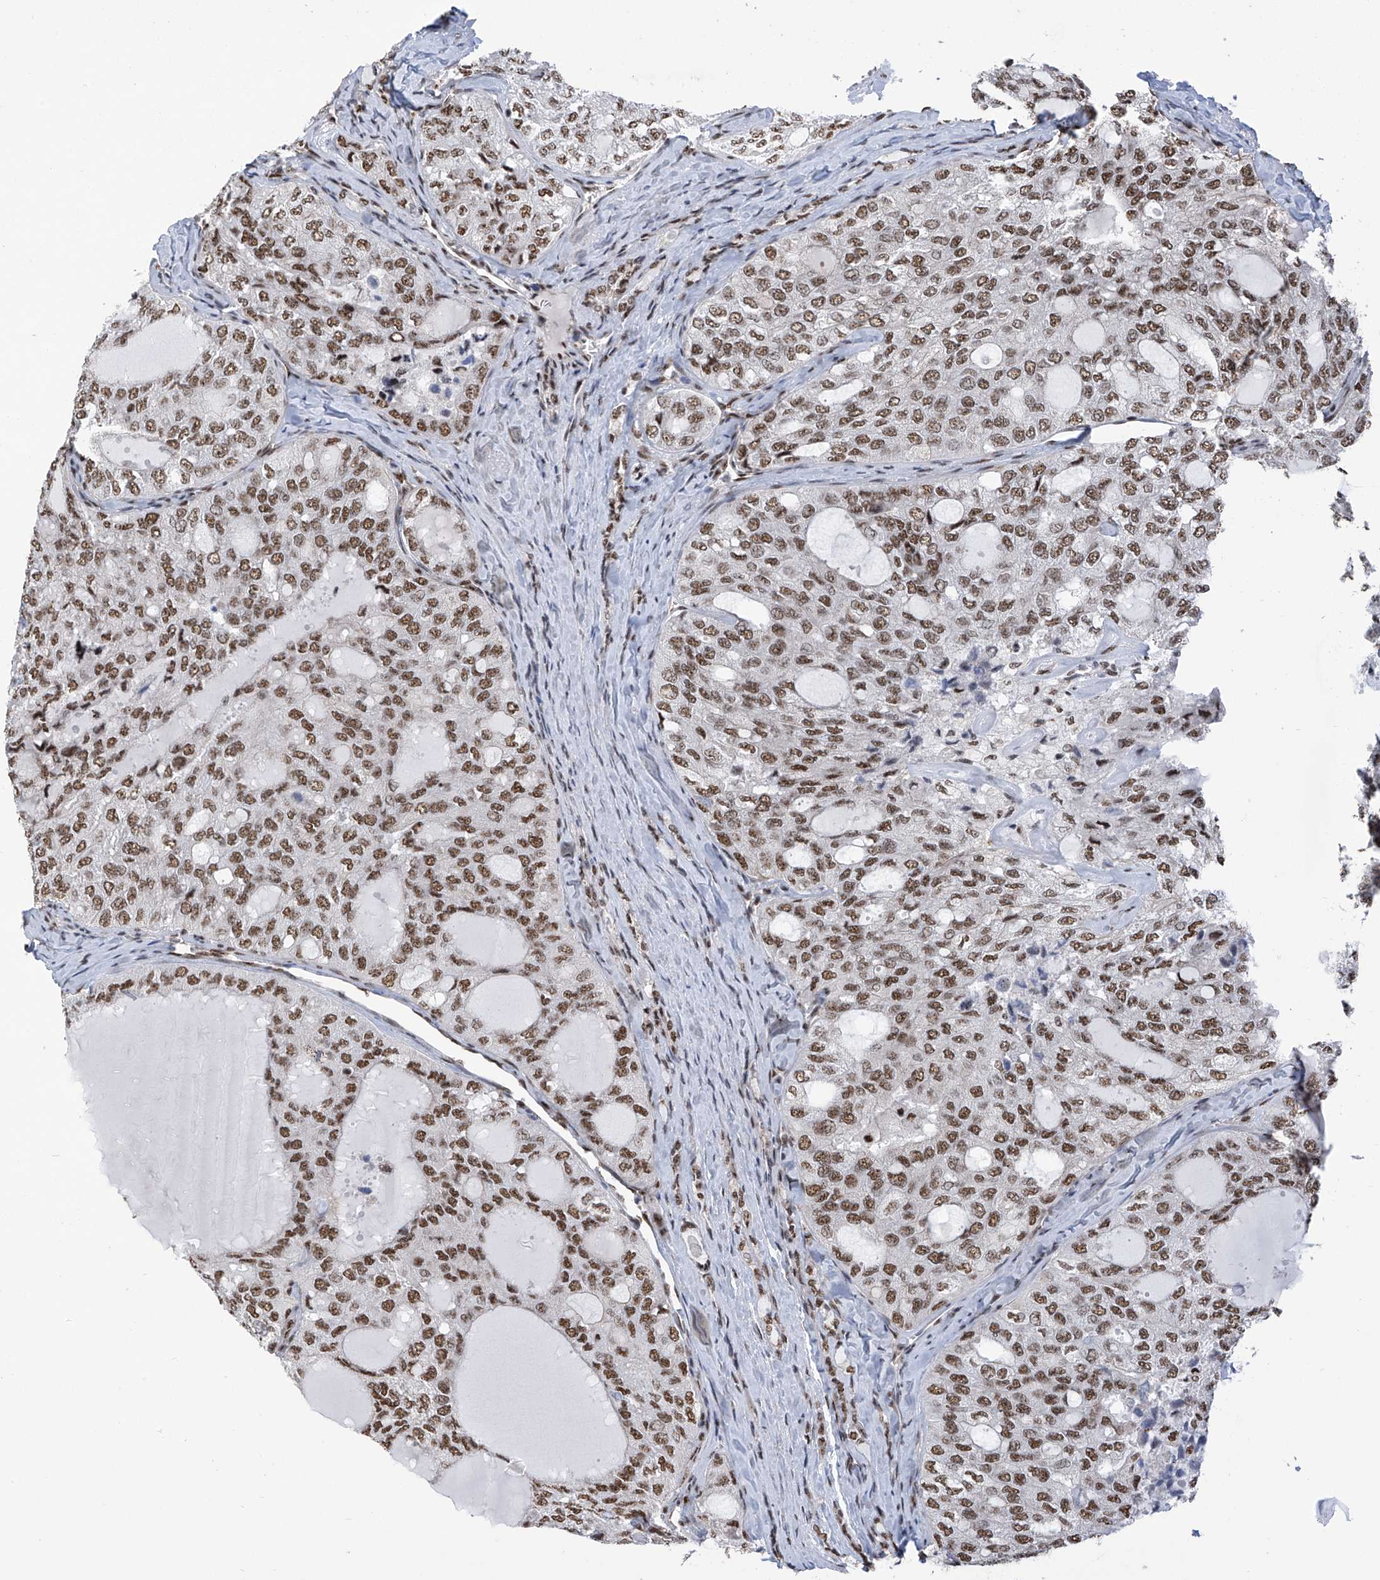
{"staining": {"intensity": "moderate", "quantity": ">75%", "location": "nuclear"}, "tissue": "thyroid cancer", "cell_type": "Tumor cells", "image_type": "cancer", "snomed": [{"axis": "morphology", "description": "Follicular adenoma carcinoma, NOS"}, {"axis": "topography", "description": "Thyroid gland"}], "caption": "Human follicular adenoma carcinoma (thyroid) stained with a protein marker exhibits moderate staining in tumor cells.", "gene": "APLF", "patient": {"sex": "male", "age": 75}}